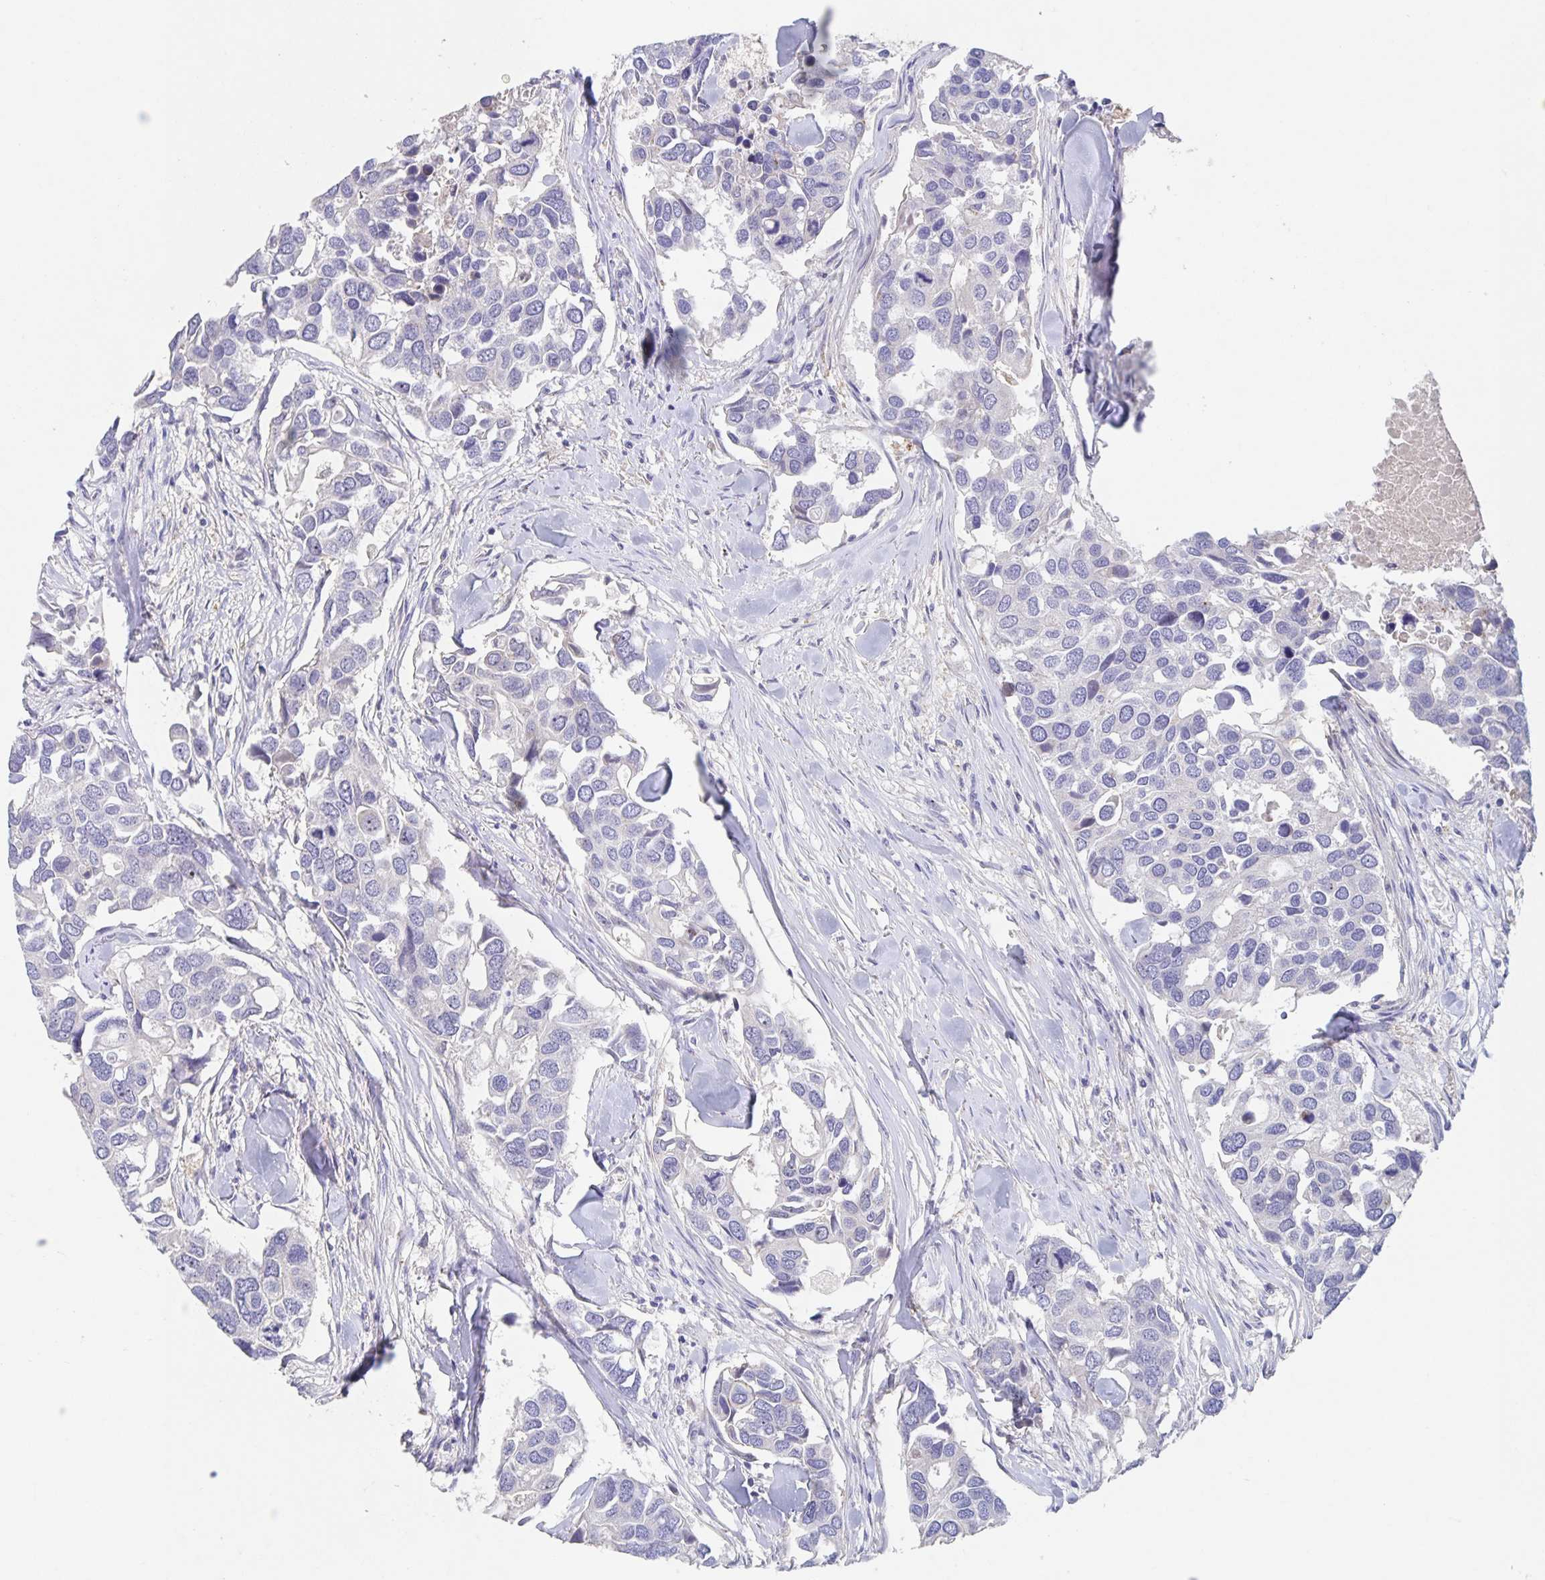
{"staining": {"intensity": "negative", "quantity": "none", "location": "none"}, "tissue": "breast cancer", "cell_type": "Tumor cells", "image_type": "cancer", "snomed": [{"axis": "morphology", "description": "Duct carcinoma"}, {"axis": "topography", "description": "Breast"}], "caption": "This image is of breast cancer (invasive ductal carcinoma) stained with immunohistochemistry (IHC) to label a protein in brown with the nuclei are counter-stained blue. There is no staining in tumor cells.", "gene": "CDC42BPG", "patient": {"sex": "female", "age": 83}}